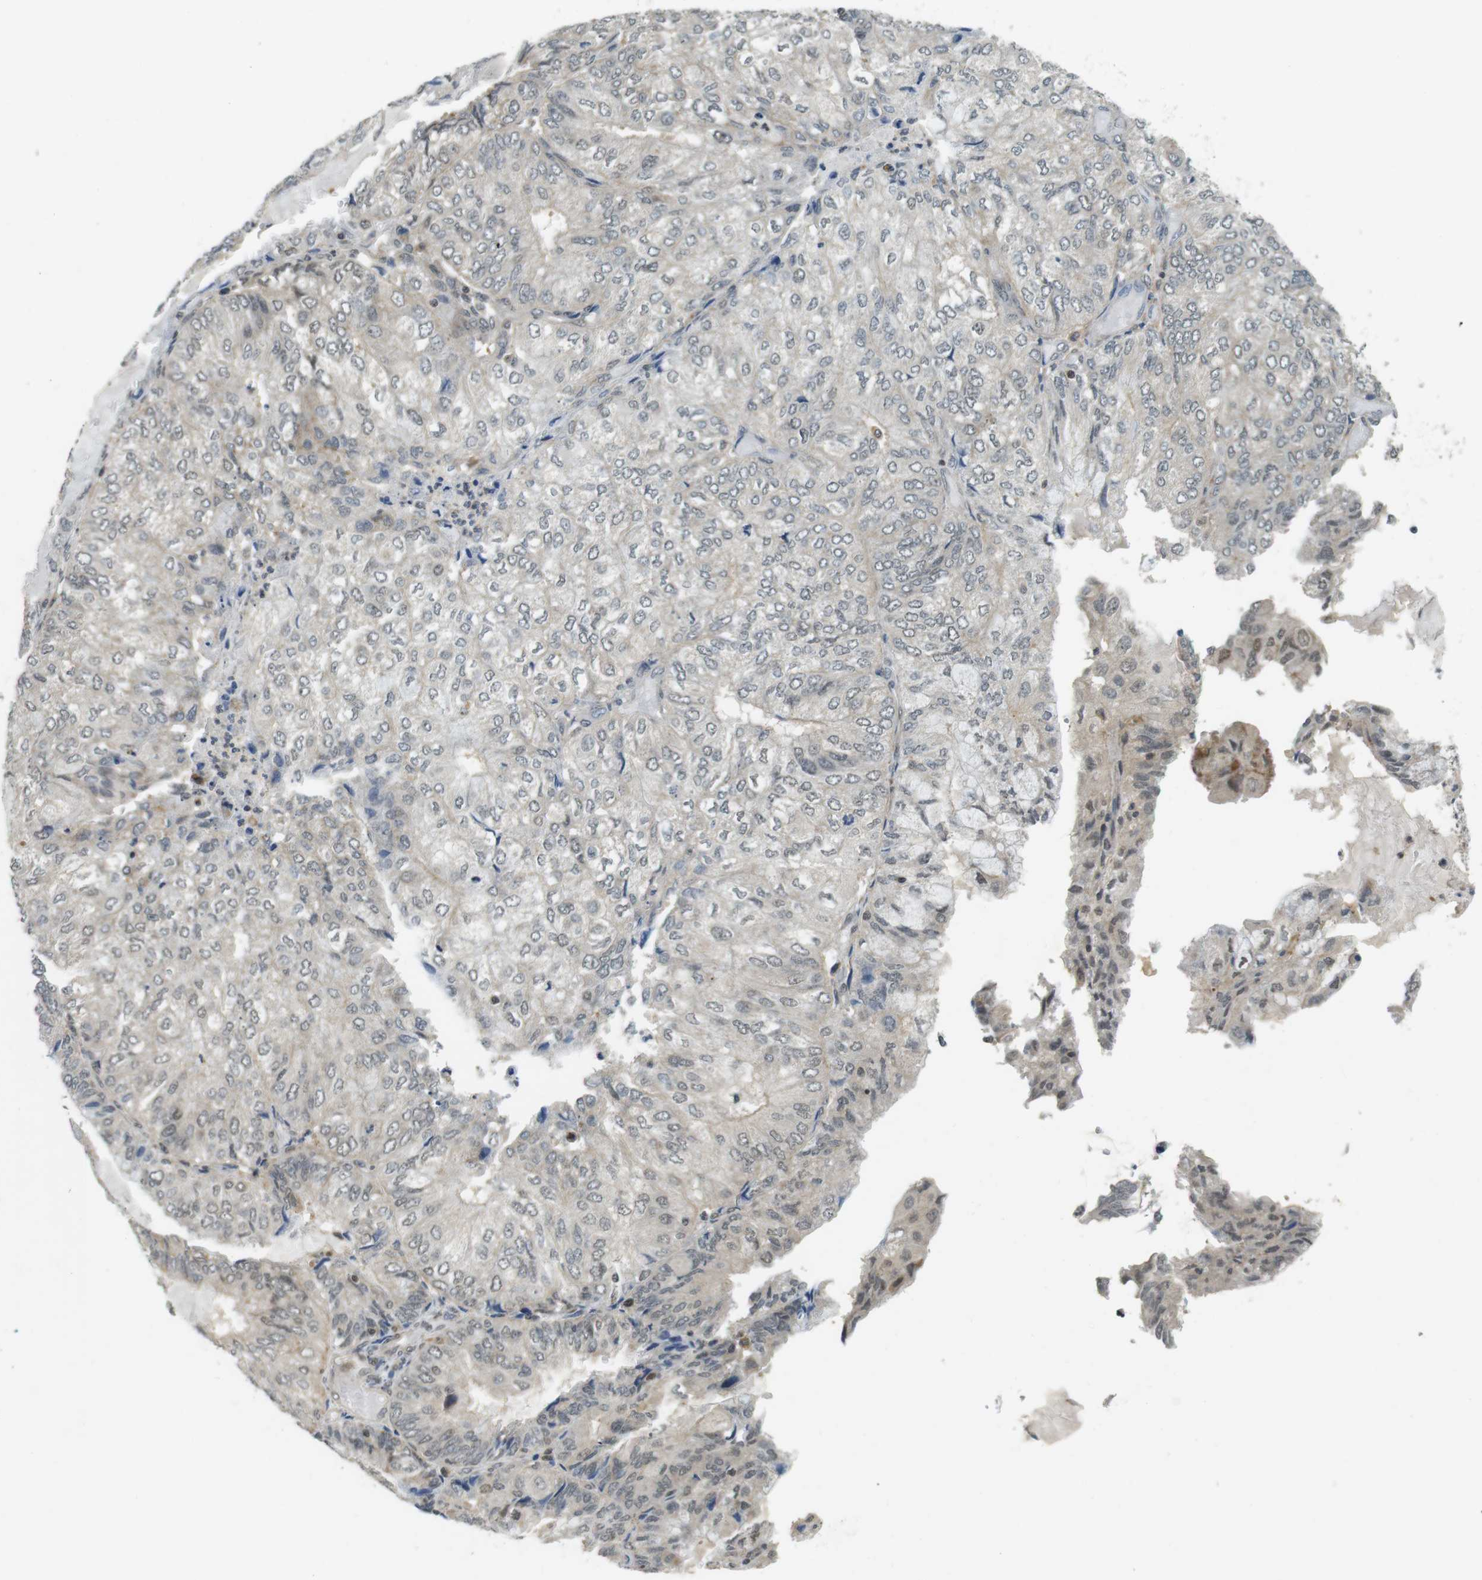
{"staining": {"intensity": "weak", "quantity": "<25%", "location": "cytoplasmic/membranous"}, "tissue": "endometrial cancer", "cell_type": "Tumor cells", "image_type": "cancer", "snomed": [{"axis": "morphology", "description": "Adenocarcinoma, NOS"}, {"axis": "topography", "description": "Endometrium"}], "caption": "Adenocarcinoma (endometrial) was stained to show a protein in brown. There is no significant positivity in tumor cells.", "gene": "BRD4", "patient": {"sex": "female", "age": 81}}